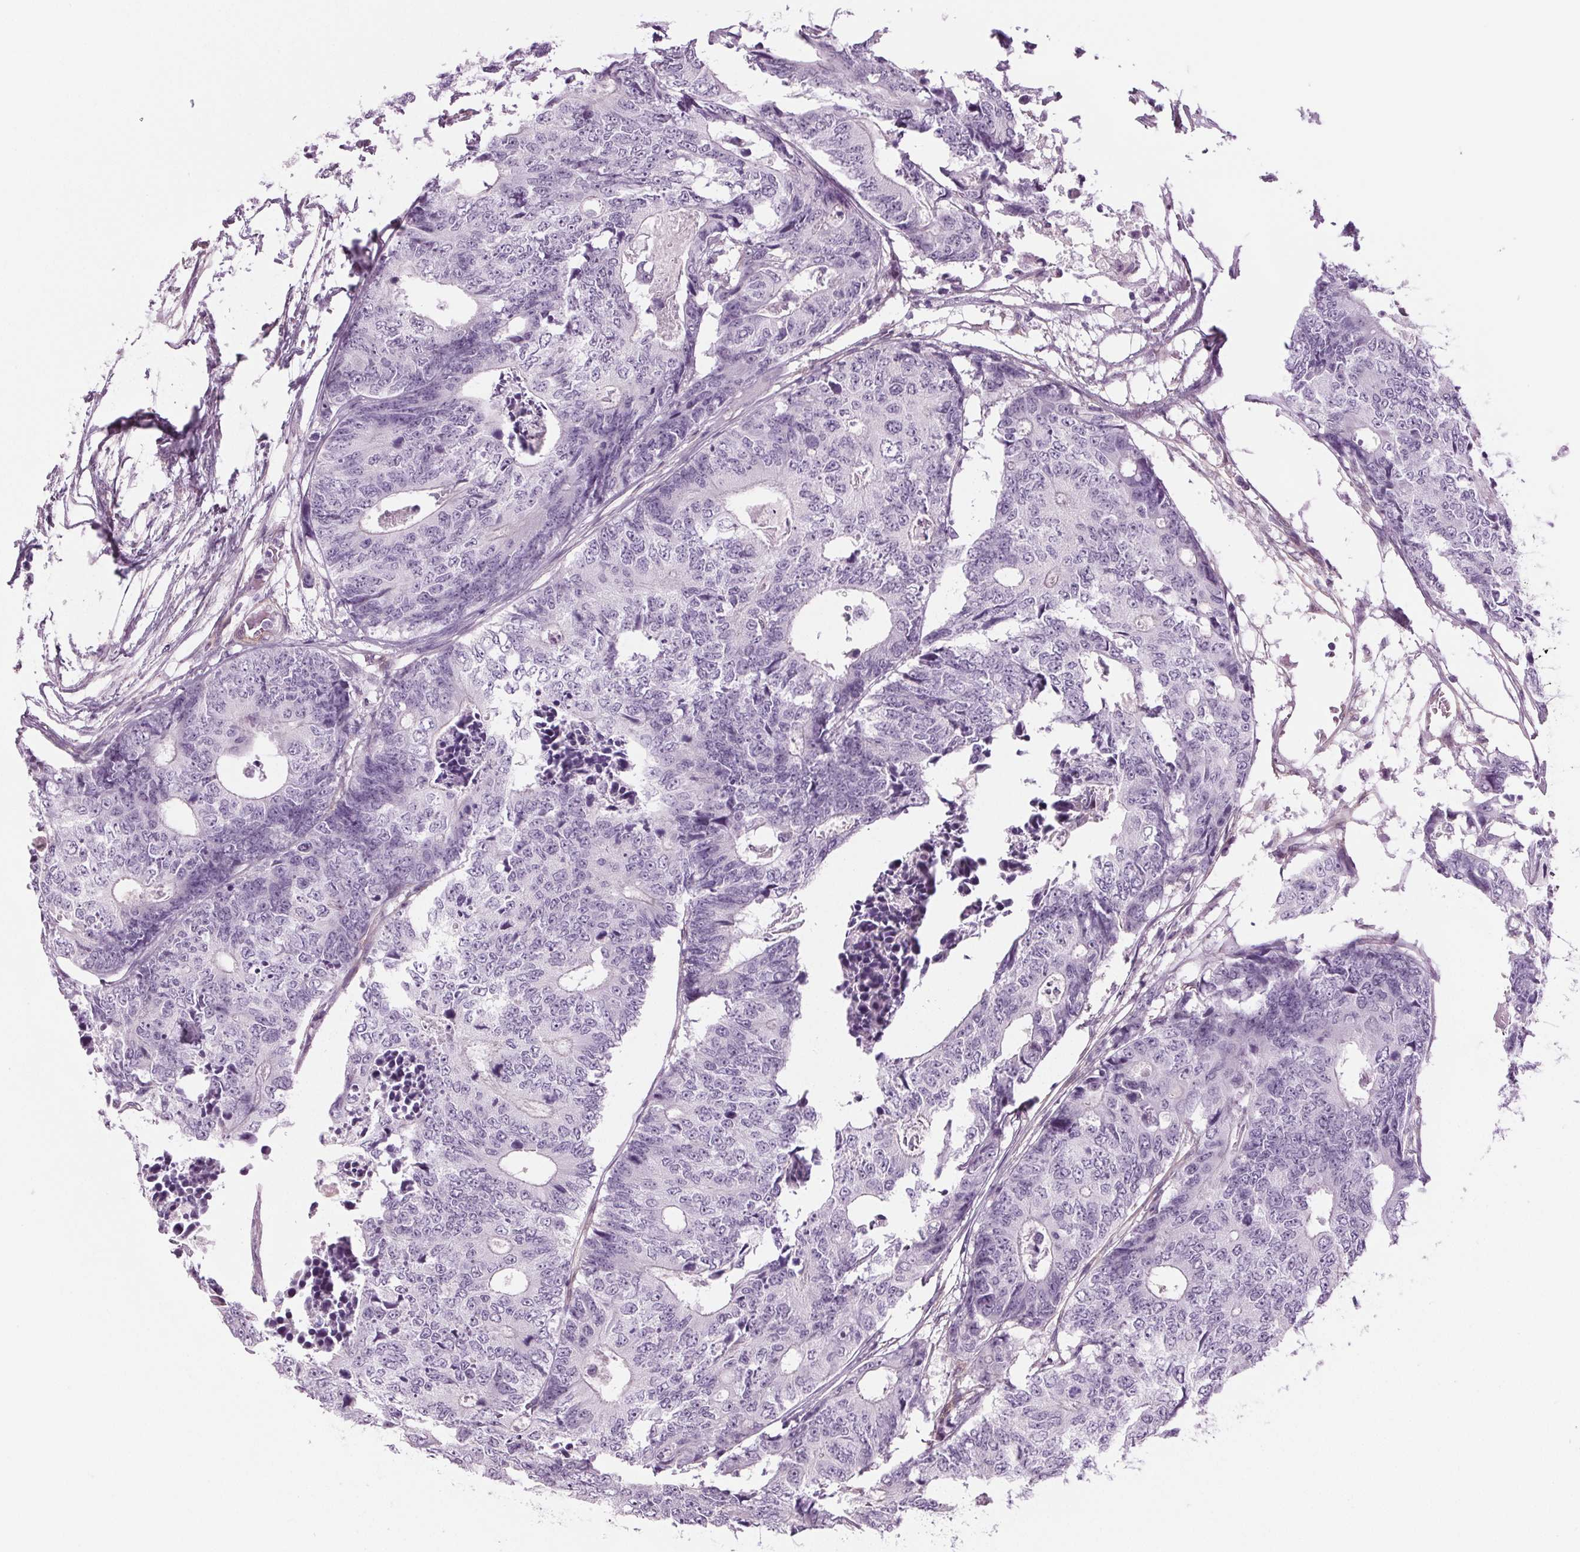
{"staining": {"intensity": "negative", "quantity": "none", "location": "none"}, "tissue": "colorectal cancer", "cell_type": "Tumor cells", "image_type": "cancer", "snomed": [{"axis": "morphology", "description": "Adenocarcinoma, NOS"}, {"axis": "topography", "description": "Colon"}], "caption": "Immunohistochemical staining of human colorectal cancer (adenocarcinoma) reveals no significant expression in tumor cells.", "gene": "BHLHE22", "patient": {"sex": "female", "age": 48}}